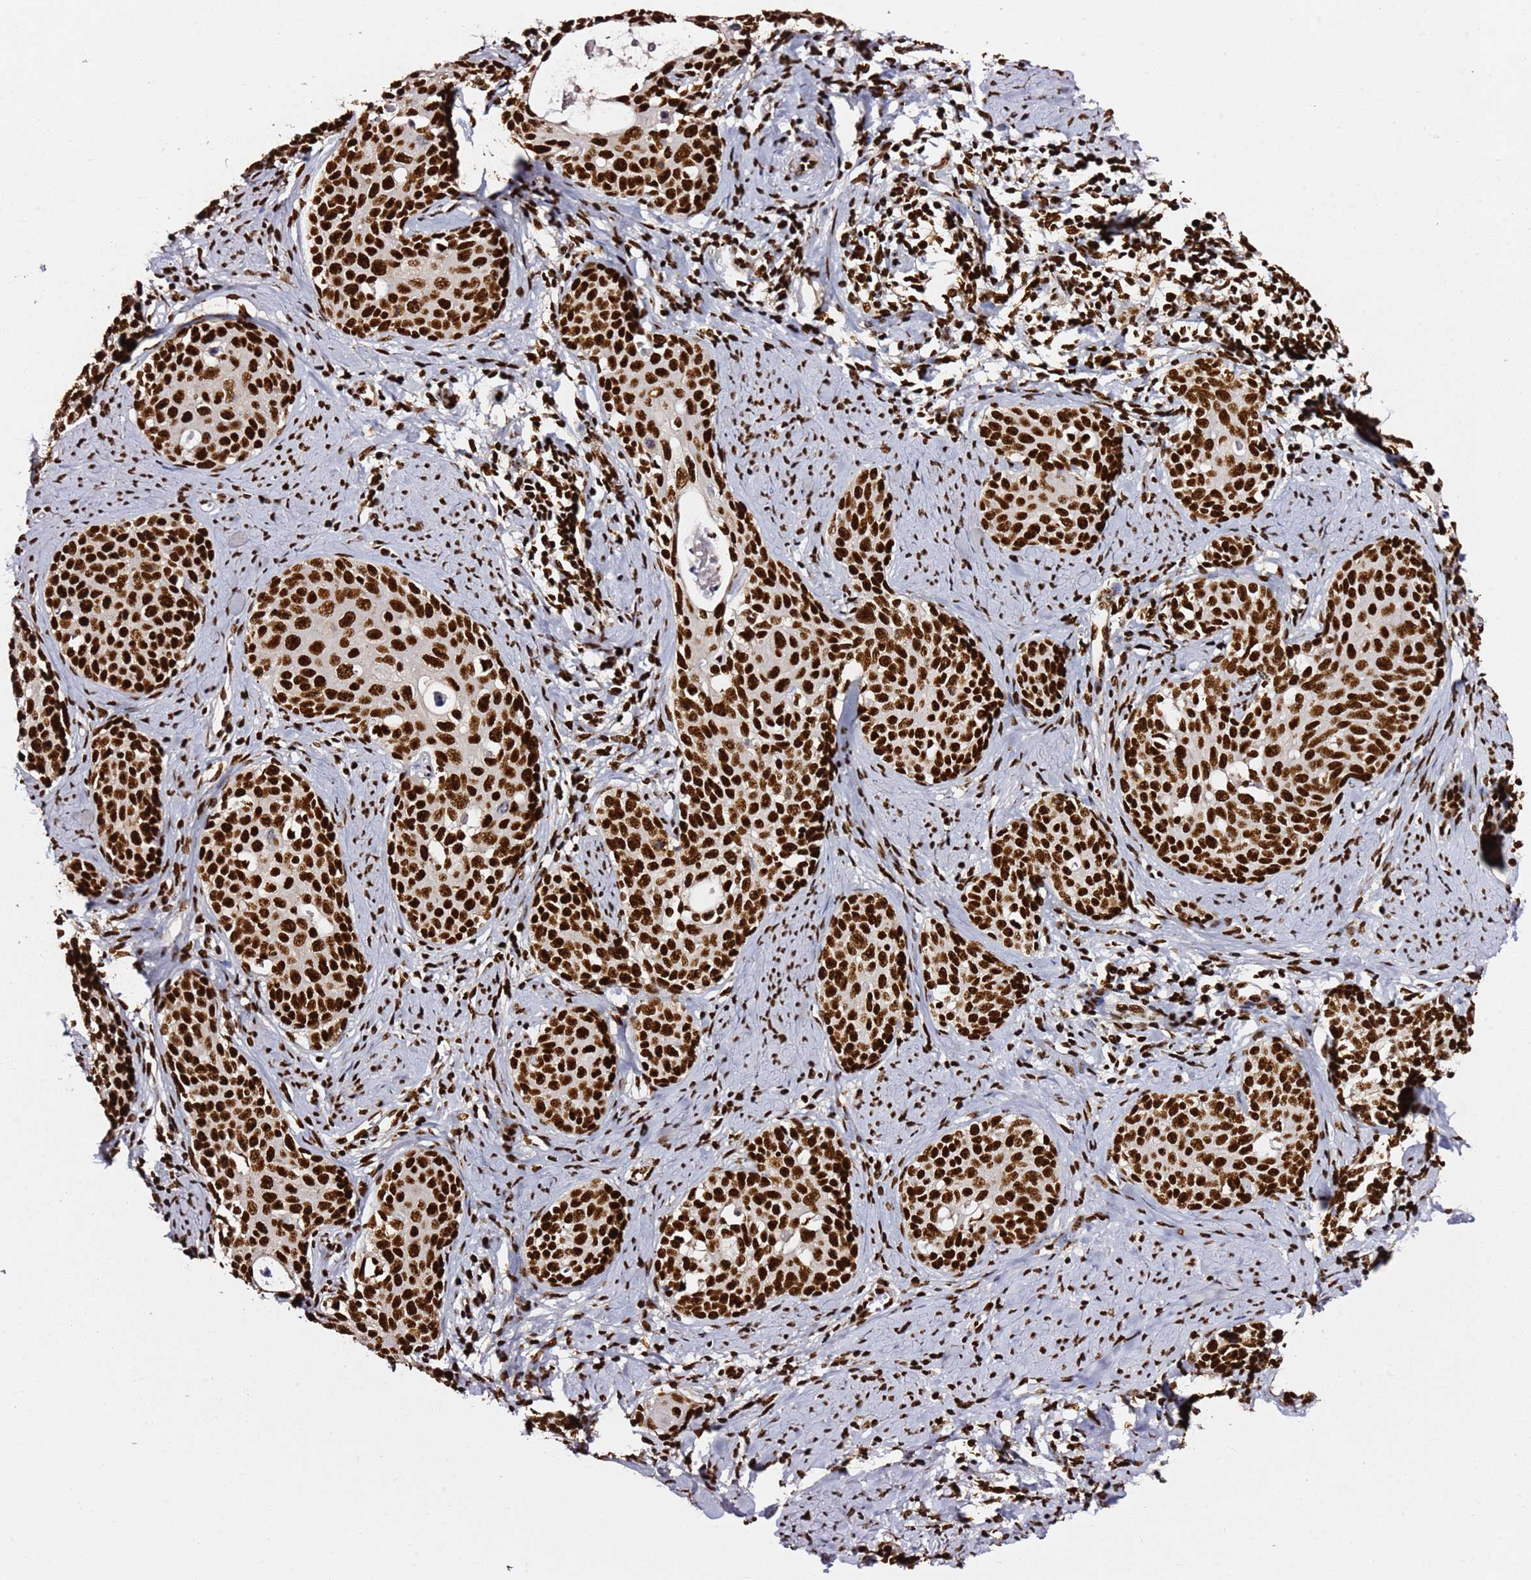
{"staining": {"intensity": "strong", "quantity": ">75%", "location": "nuclear"}, "tissue": "cervical cancer", "cell_type": "Tumor cells", "image_type": "cancer", "snomed": [{"axis": "morphology", "description": "Squamous cell carcinoma, NOS"}, {"axis": "topography", "description": "Cervix"}], "caption": "This image exhibits immunohistochemistry (IHC) staining of cervical squamous cell carcinoma, with high strong nuclear expression in about >75% of tumor cells.", "gene": "C6orf226", "patient": {"sex": "female", "age": 52}}